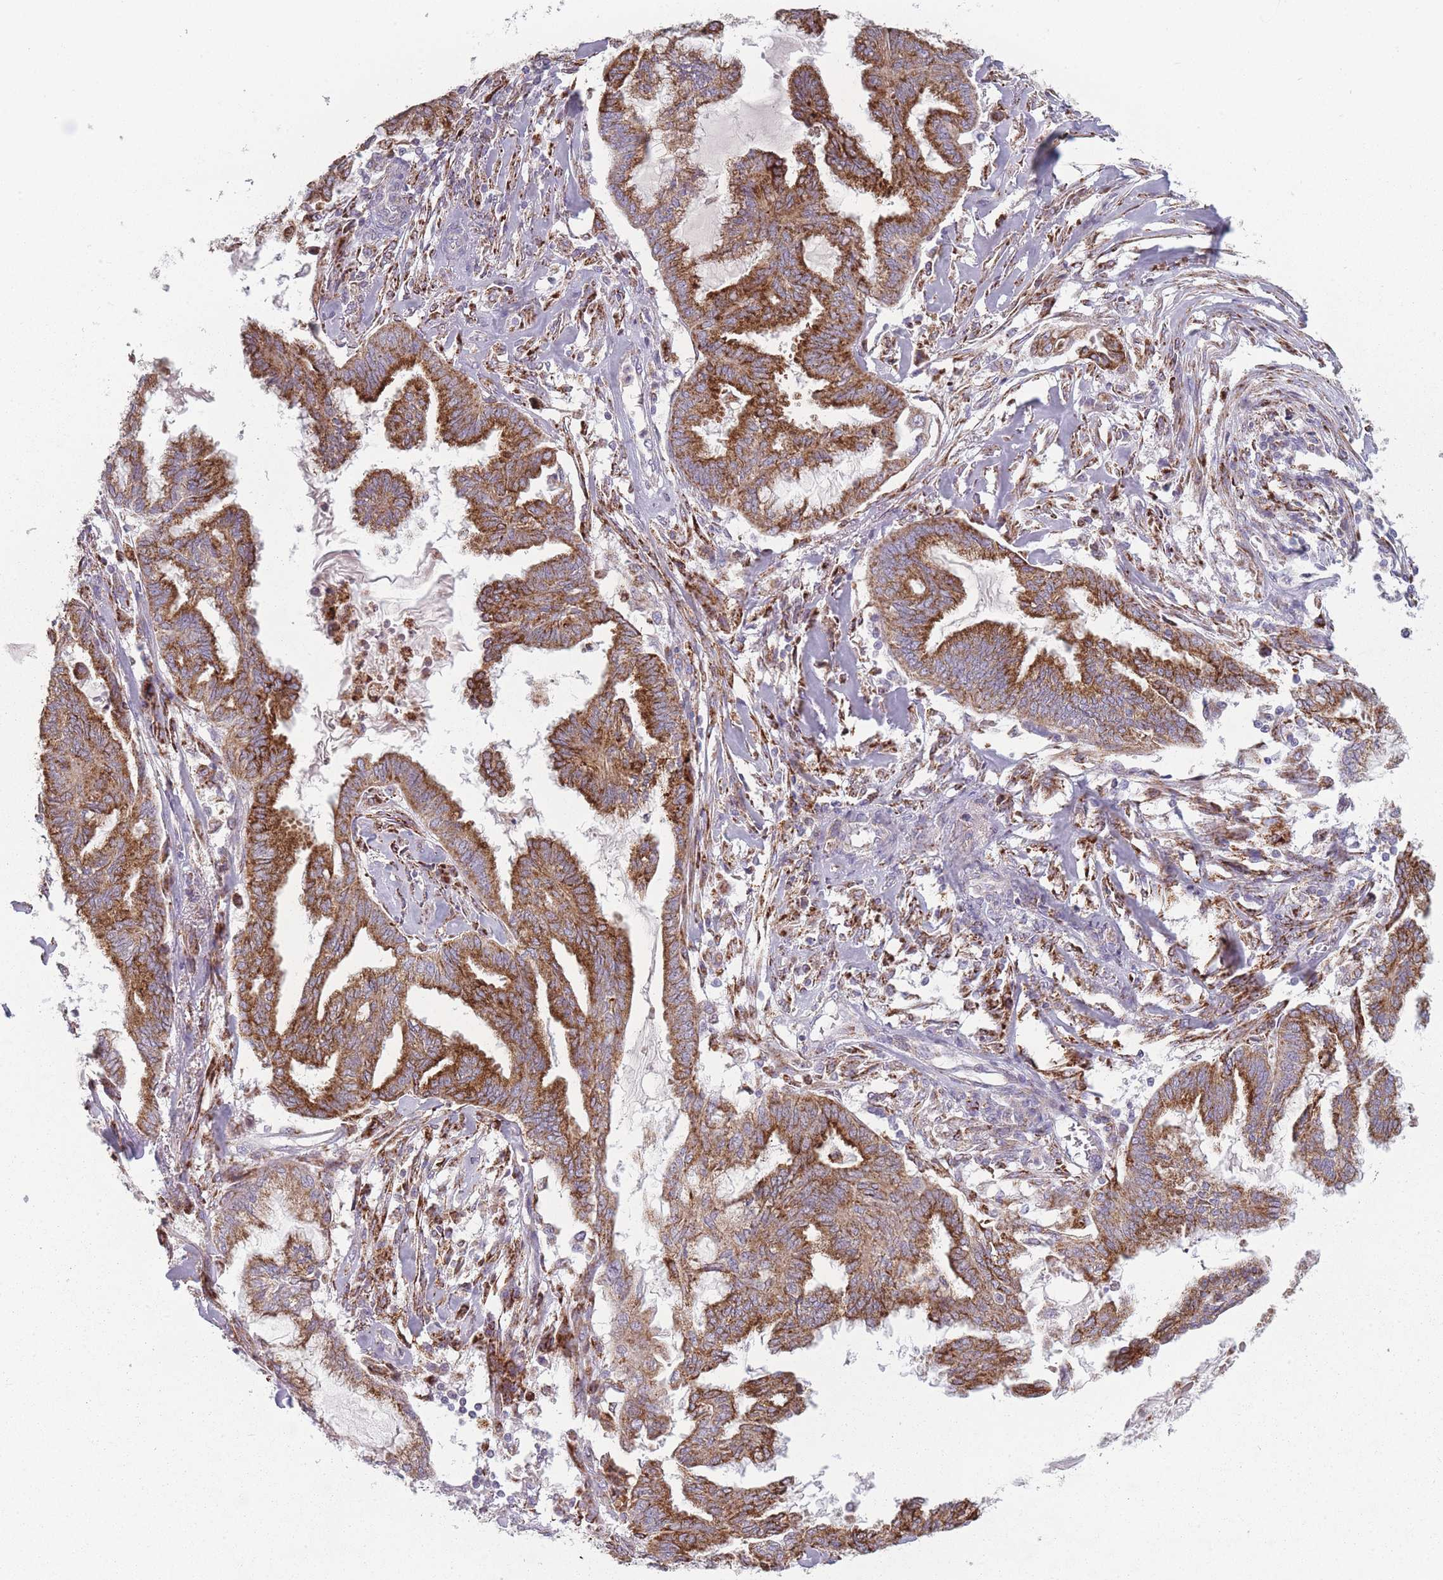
{"staining": {"intensity": "strong", "quantity": ">75%", "location": "cytoplasmic/membranous"}, "tissue": "endometrial cancer", "cell_type": "Tumor cells", "image_type": "cancer", "snomed": [{"axis": "morphology", "description": "Adenocarcinoma, NOS"}, {"axis": "topography", "description": "Endometrium"}], "caption": "Protein expression analysis of endometrial cancer (adenocarcinoma) displays strong cytoplasmic/membranous positivity in approximately >75% of tumor cells.", "gene": "PEX11B", "patient": {"sex": "female", "age": 86}}